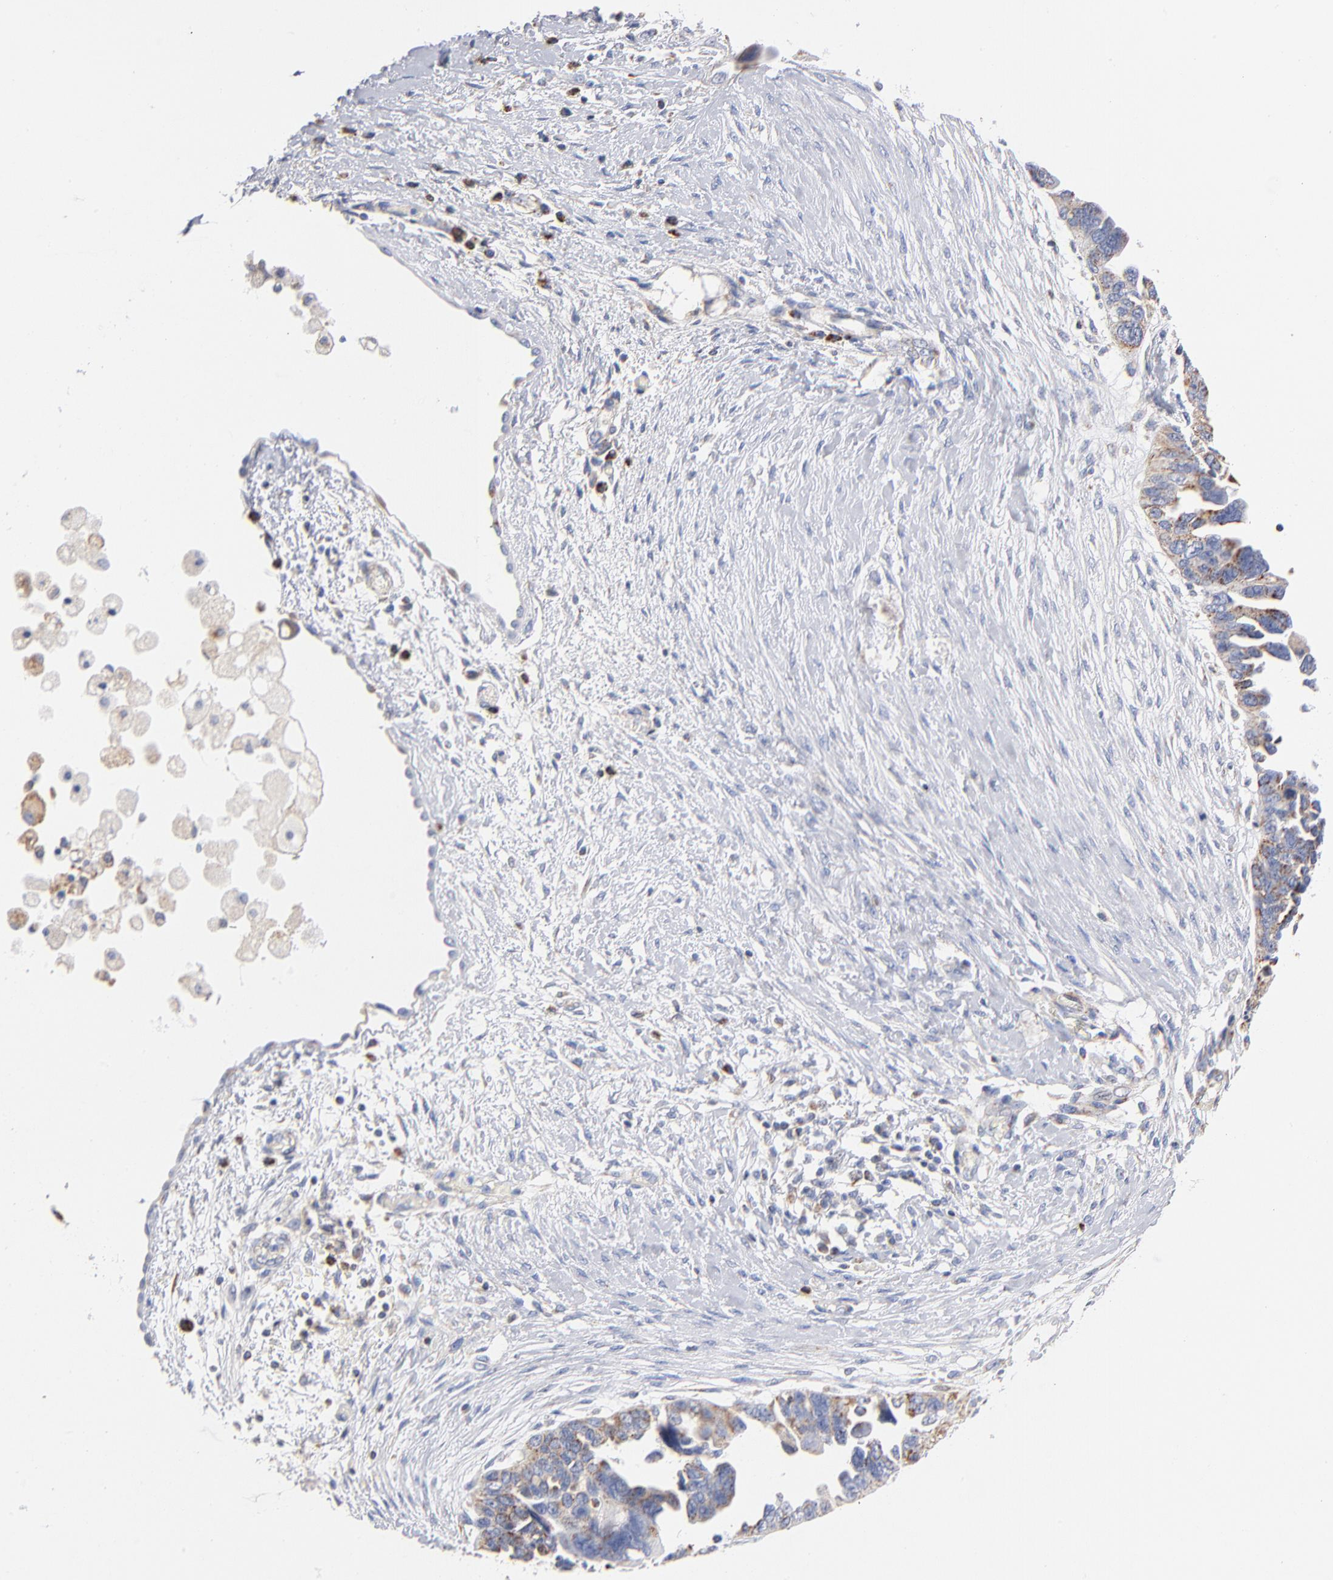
{"staining": {"intensity": "moderate", "quantity": ">75%", "location": "cytoplasmic/membranous"}, "tissue": "ovarian cancer", "cell_type": "Tumor cells", "image_type": "cancer", "snomed": [{"axis": "morphology", "description": "Cystadenocarcinoma, serous, NOS"}, {"axis": "topography", "description": "Ovary"}], "caption": "Protein analysis of ovarian cancer tissue displays moderate cytoplasmic/membranous expression in about >75% of tumor cells. (Stains: DAB in brown, nuclei in blue, Microscopy: brightfield microscopy at high magnification).", "gene": "DLAT", "patient": {"sex": "female", "age": 63}}